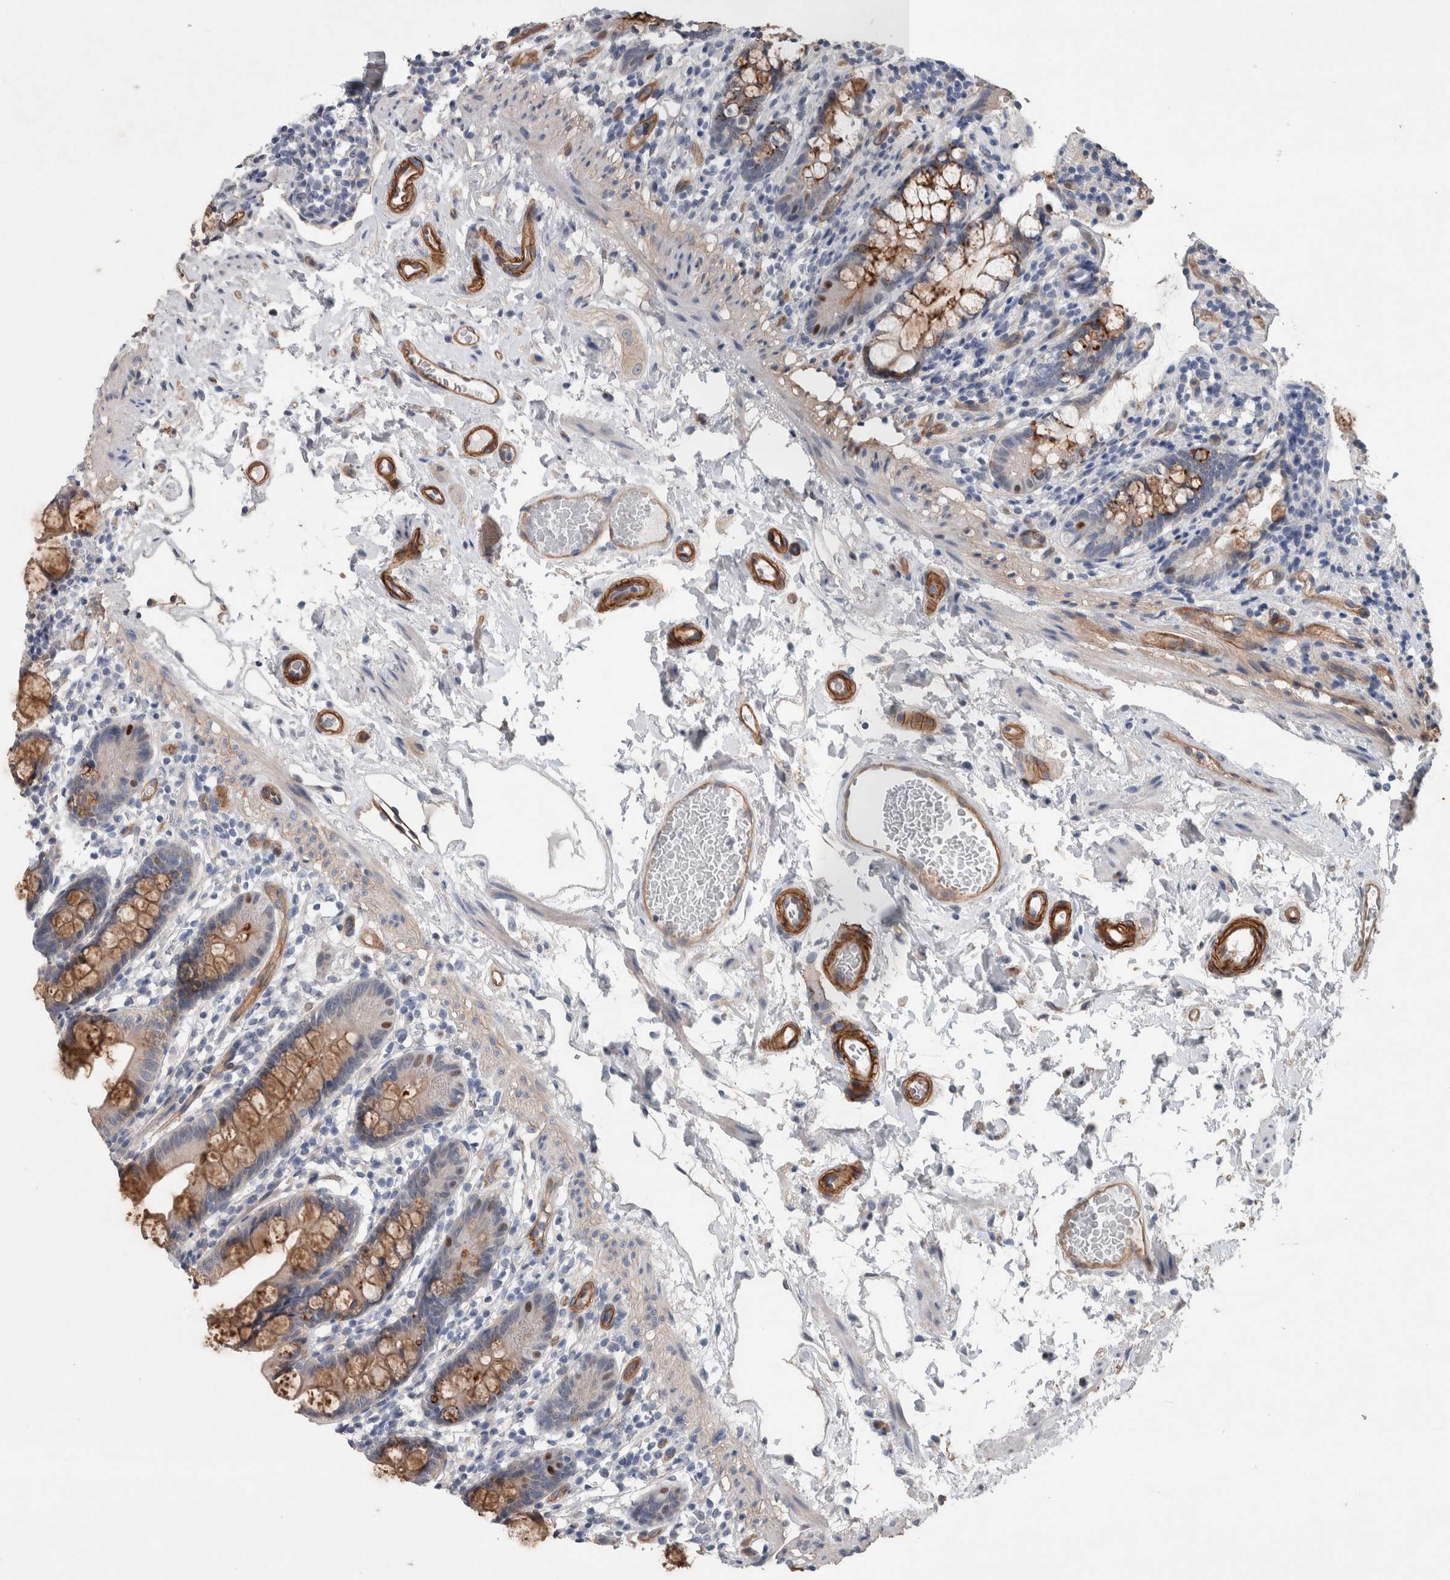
{"staining": {"intensity": "moderate", "quantity": "25%-75%", "location": "cytoplasmic/membranous"}, "tissue": "small intestine", "cell_type": "Glandular cells", "image_type": "normal", "snomed": [{"axis": "morphology", "description": "Normal tissue, NOS"}, {"axis": "topography", "description": "Small intestine"}], "caption": "Protein staining by IHC exhibits moderate cytoplasmic/membranous staining in approximately 25%-75% of glandular cells in unremarkable small intestine. Immunohistochemistry stains the protein in brown and the nuclei are stained blue.", "gene": "BCAM", "patient": {"sex": "female", "age": 84}}